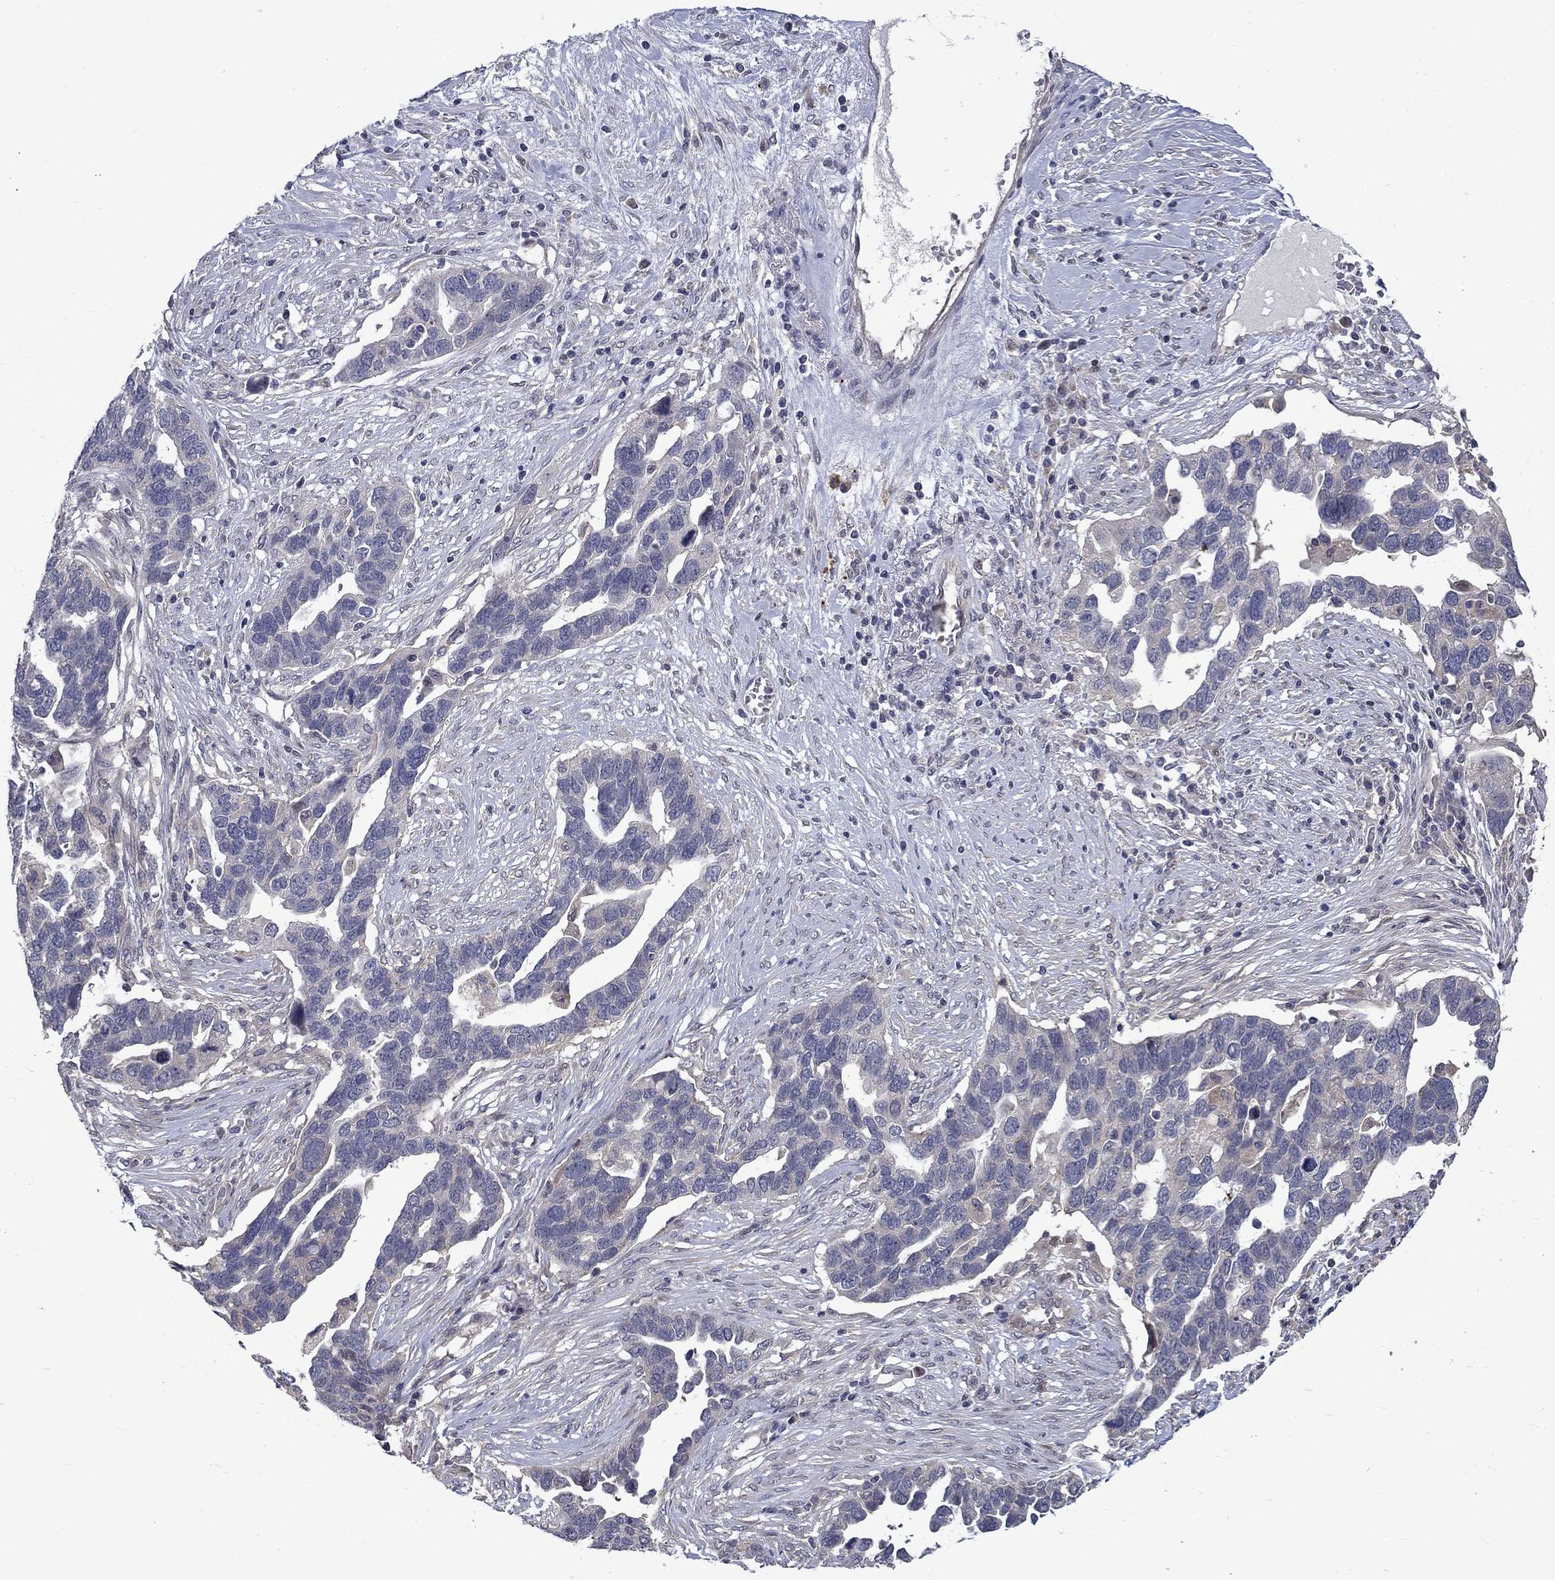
{"staining": {"intensity": "negative", "quantity": "none", "location": "none"}, "tissue": "ovarian cancer", "cell_type": "Tumor cells", "image_type": "cancer", "snomed": [{"axis": "morphology", "description": "Cystadenocarcinoma, serous, NOS"}, {"axis": "topography", "description": "Ovary"}], "caption": "The micrograph demonstrates no staining of tumor cells in ovarian cancer (serous cystadenocarcinoma).", "gene": "FAM3B", "patient": {"sex": "female", "age": 54}}